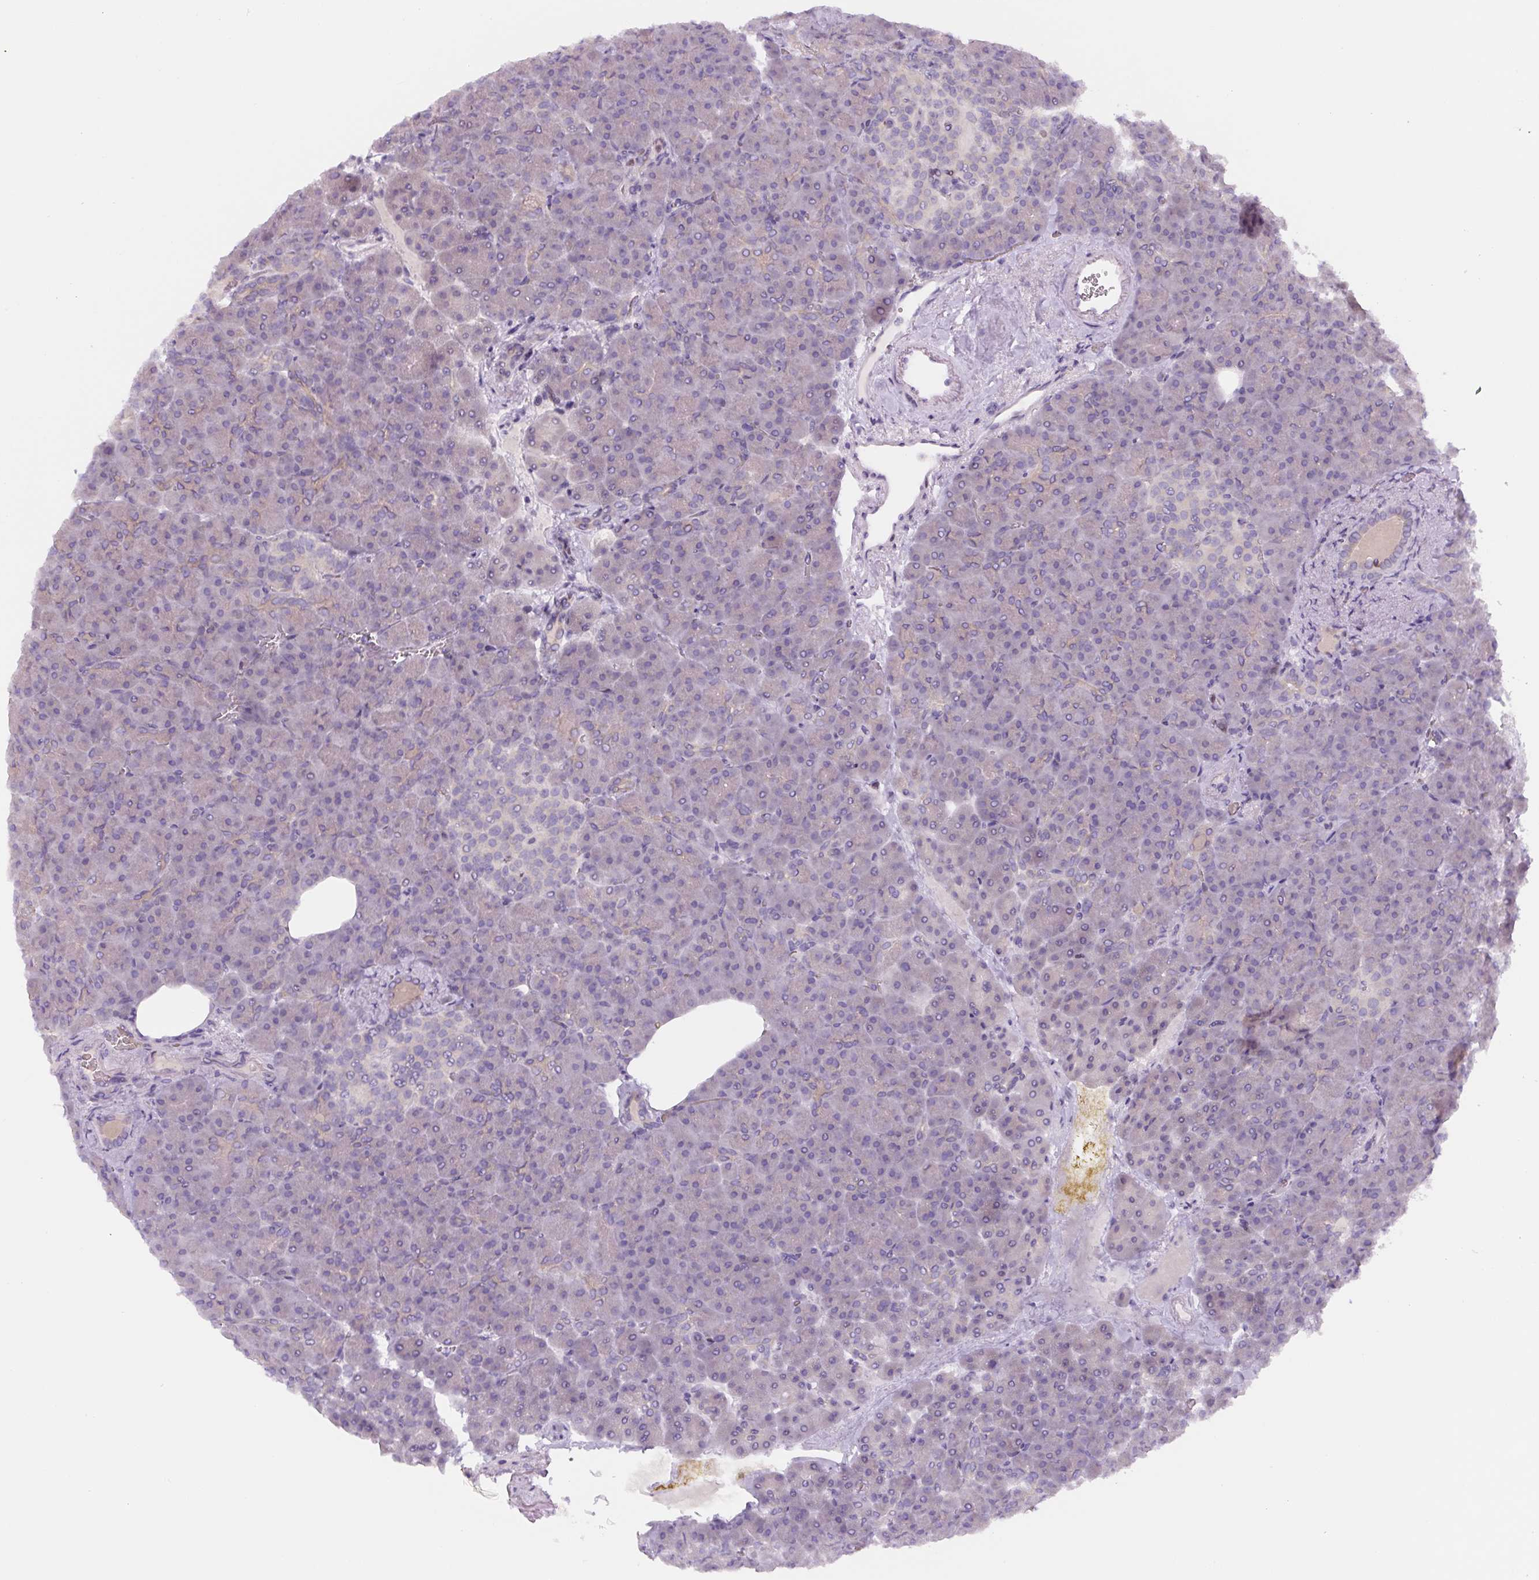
{"staining": {"intensity": "moderate", "quantity": "<25%", "location": "cytoplasmic/membranous"}, "tissue": "pancreas", "cell_type": "Exocrine glandular cells", "image_type": "normal", "snomed": [{"axis": "morphology", "description": "Normal tissue, NOS"}, {"axis": "topography", "description": "Pancreas"}], "caption": "Protein staining shows moderate cytoplasmic/membranous positivity in approximately <25% of exocrine glandular cells in unremarkable pancreas. Nuclei are stained in blue.", "gene": "YIF1B", "patient": {"sex": "female", "age": 74}}